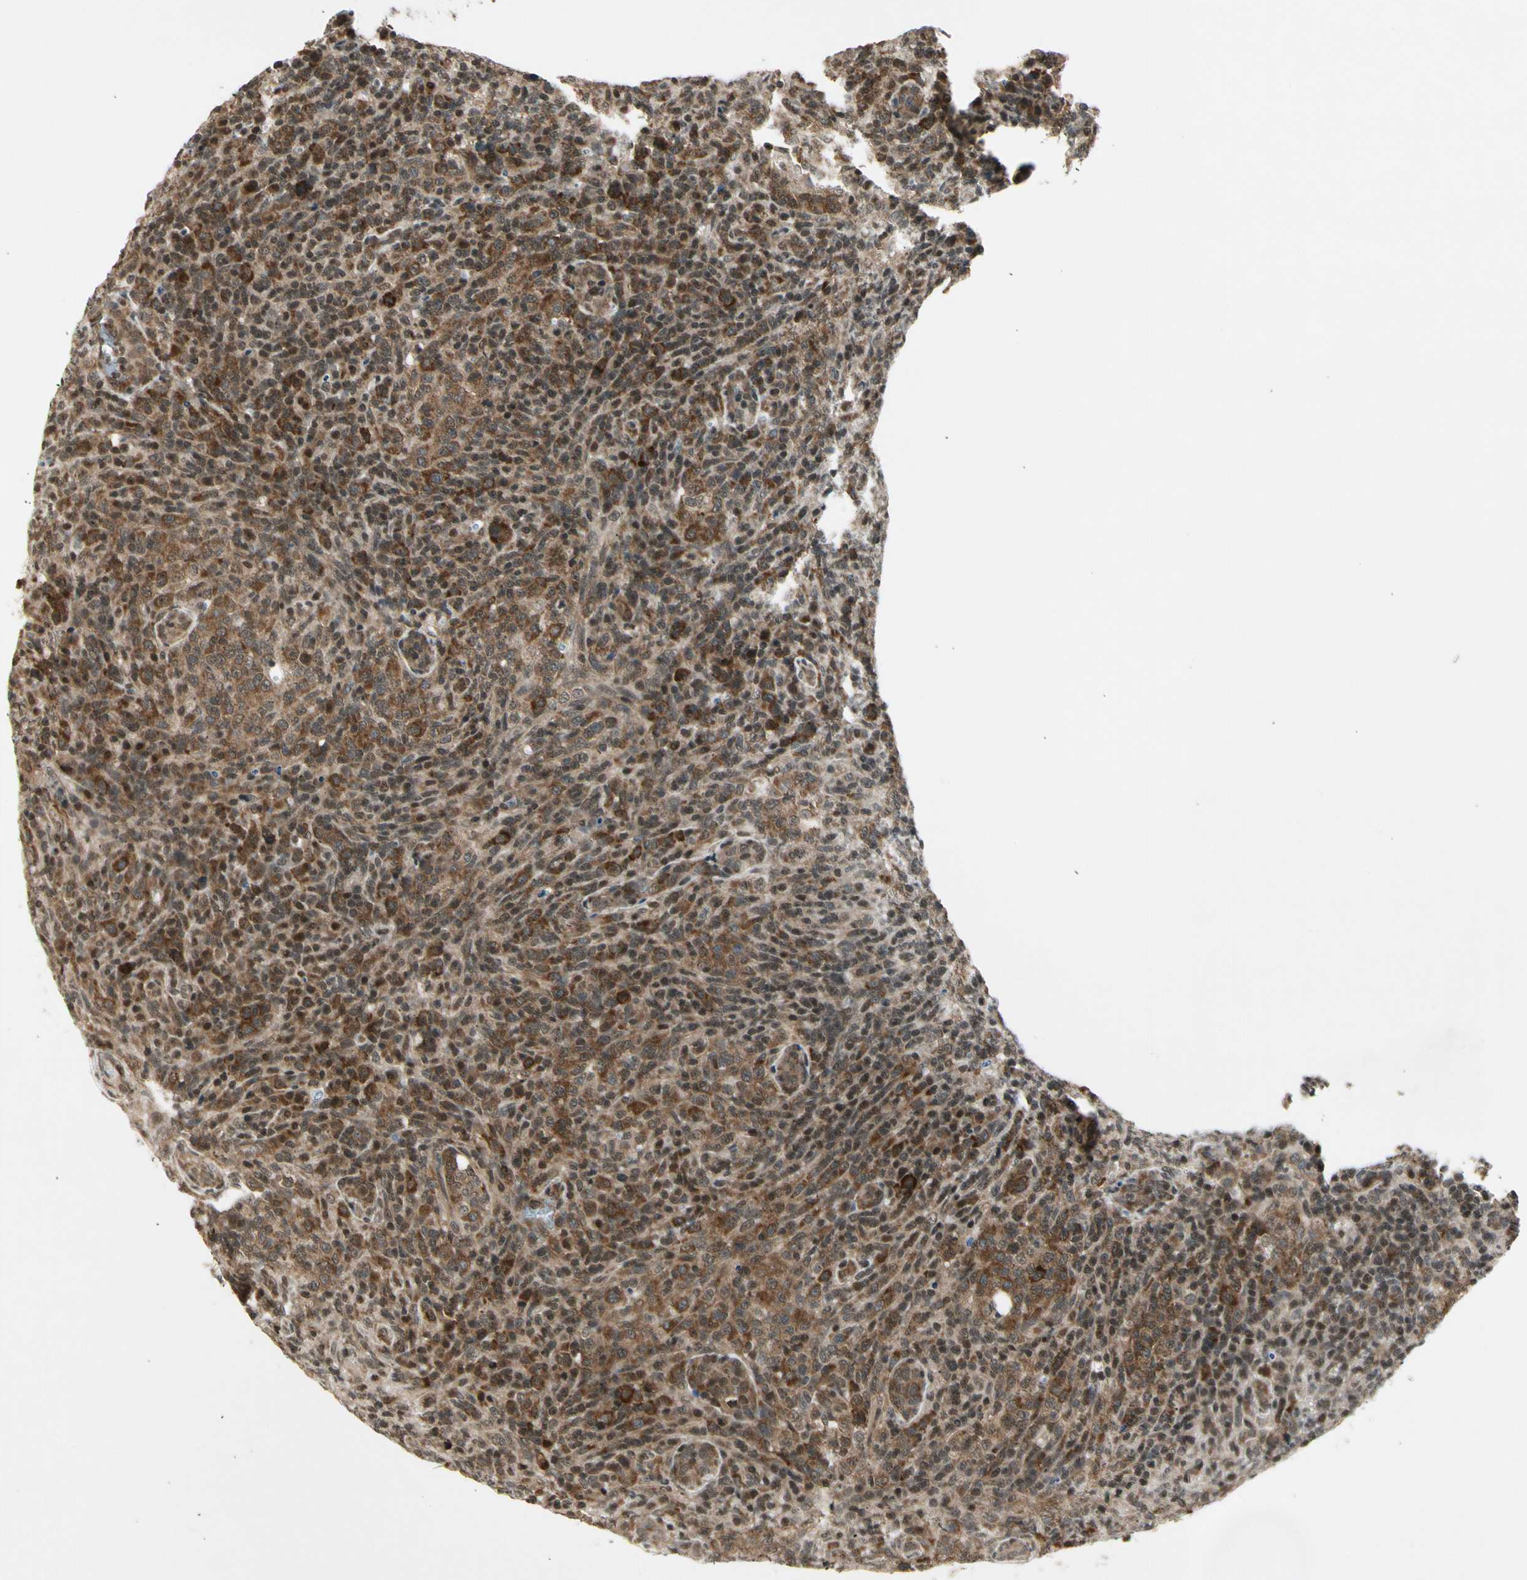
{"staining": {"intensity": "strong", "quantity": "25%-75%", "location": "cytoplasmic/membranous"}, "tissue": "lymphoma", "cell_type": "Tumor cells", "image_type": "cancer", "snomed": [{"axis": "morphology", "description": "Malignant lymphoma, non-Hodgkin's type, High grade"}, {"axis": "topography", "description": "Lymph node"}], "caption": "DAB immunohistochemical staining of human malignant lymphoma, non-Hodgkin's type (high-grade) exhibits strong cytoplasmic/membranous protein staining in about 25%-75% of tumor cells.", "gene": "SMN2", "patient": {"sex": "female", "age": 76}}